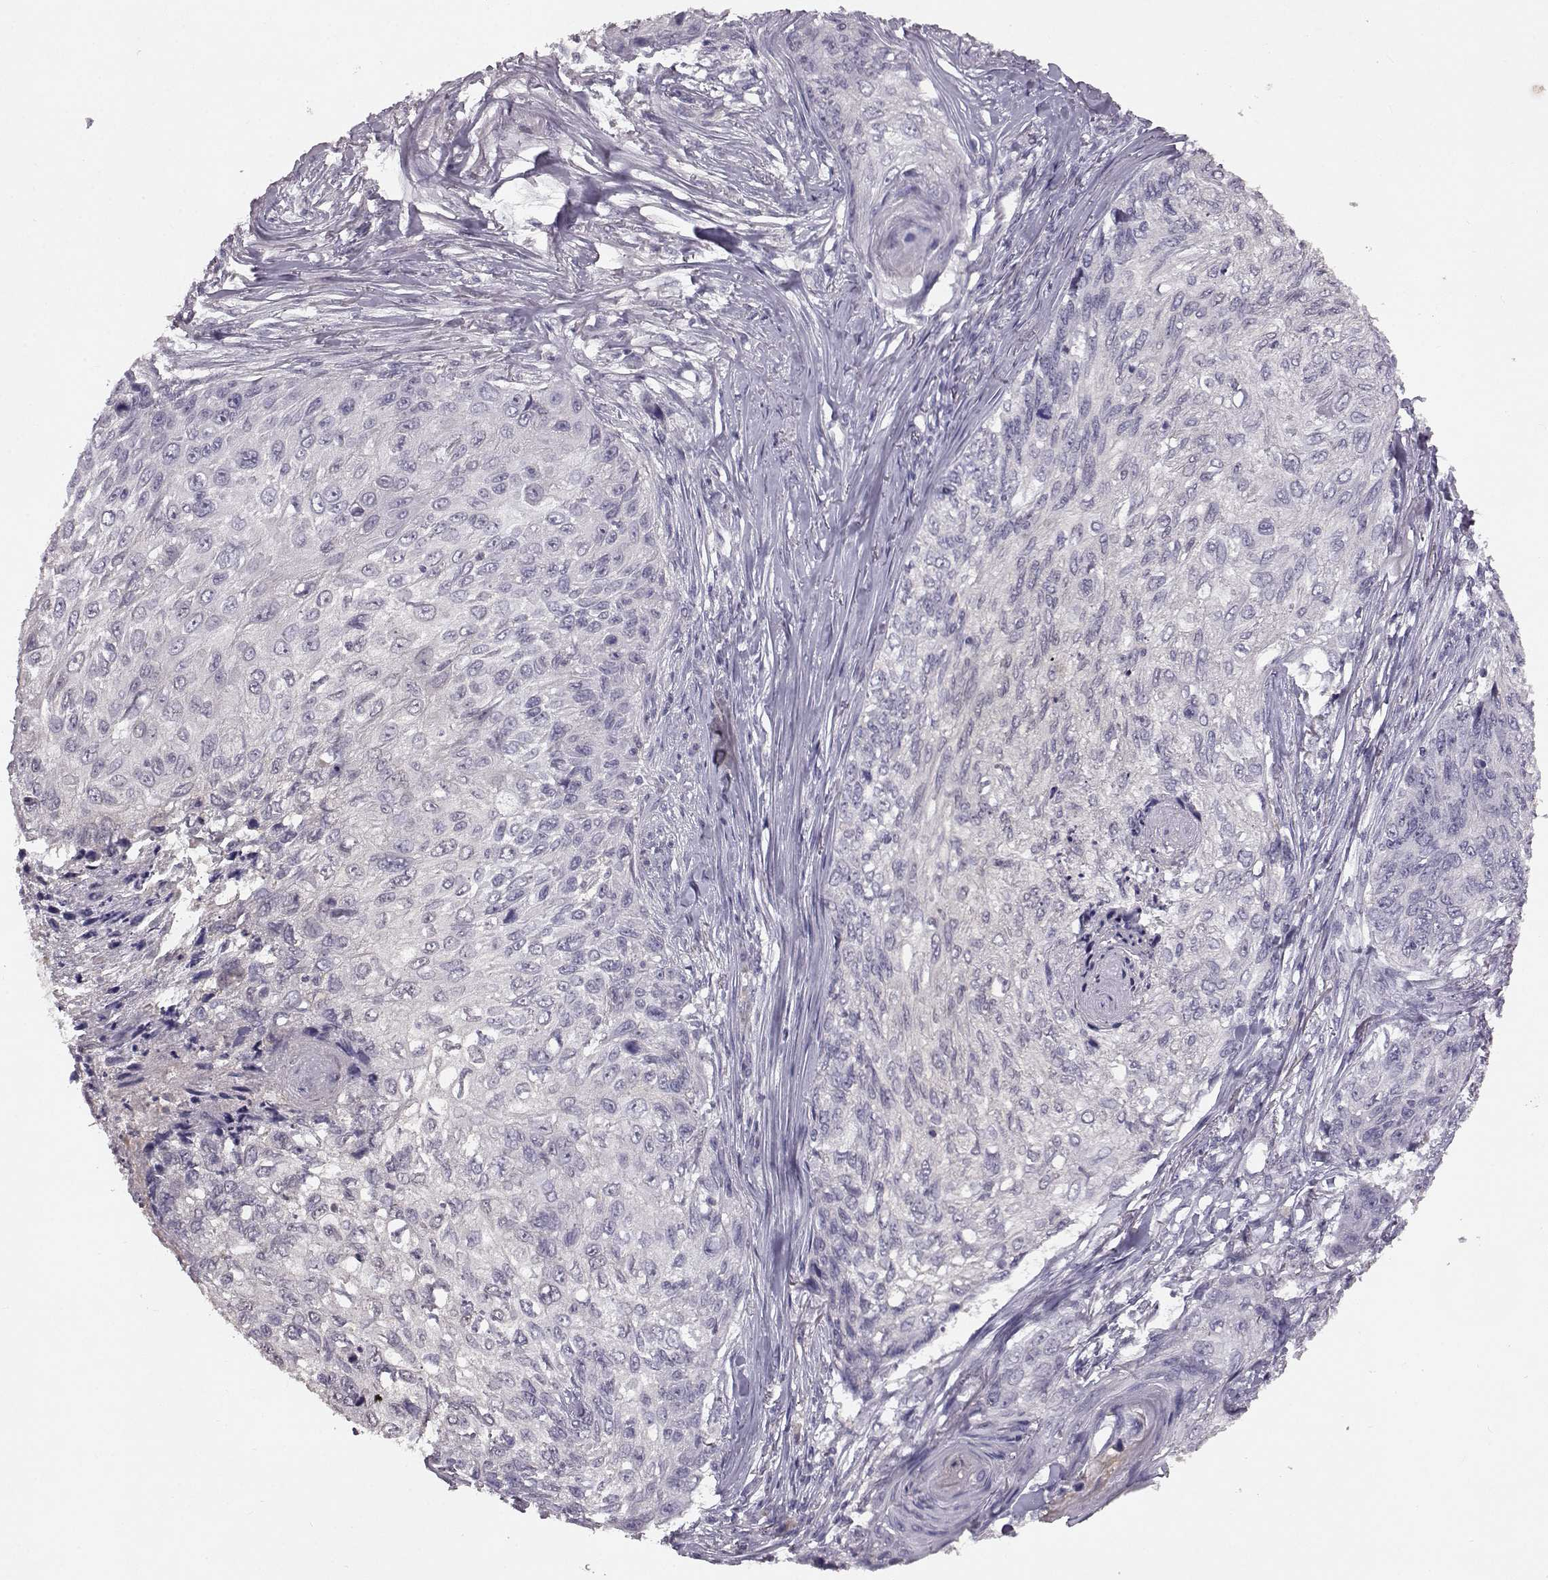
{"staining": {"intensity": "negative", "quantity": "none", "location": "none"}, "tissue": "skin cancer", "cell_type": "Tumor cells", "image_type": "cancer", "snomed": [{"axis": "morphology", "description": "Squamous cell carcinoma, NOS"}, {"axis": "topography", "description": "Skin"}], "caption": "High power microscopy image of an IHC photomicrograph of skin squamous cell carcinoma, revealing no significant positivity in tumor cells.", "gene": "SPAG17", "patient": {"sex": "male", "age": 92}}